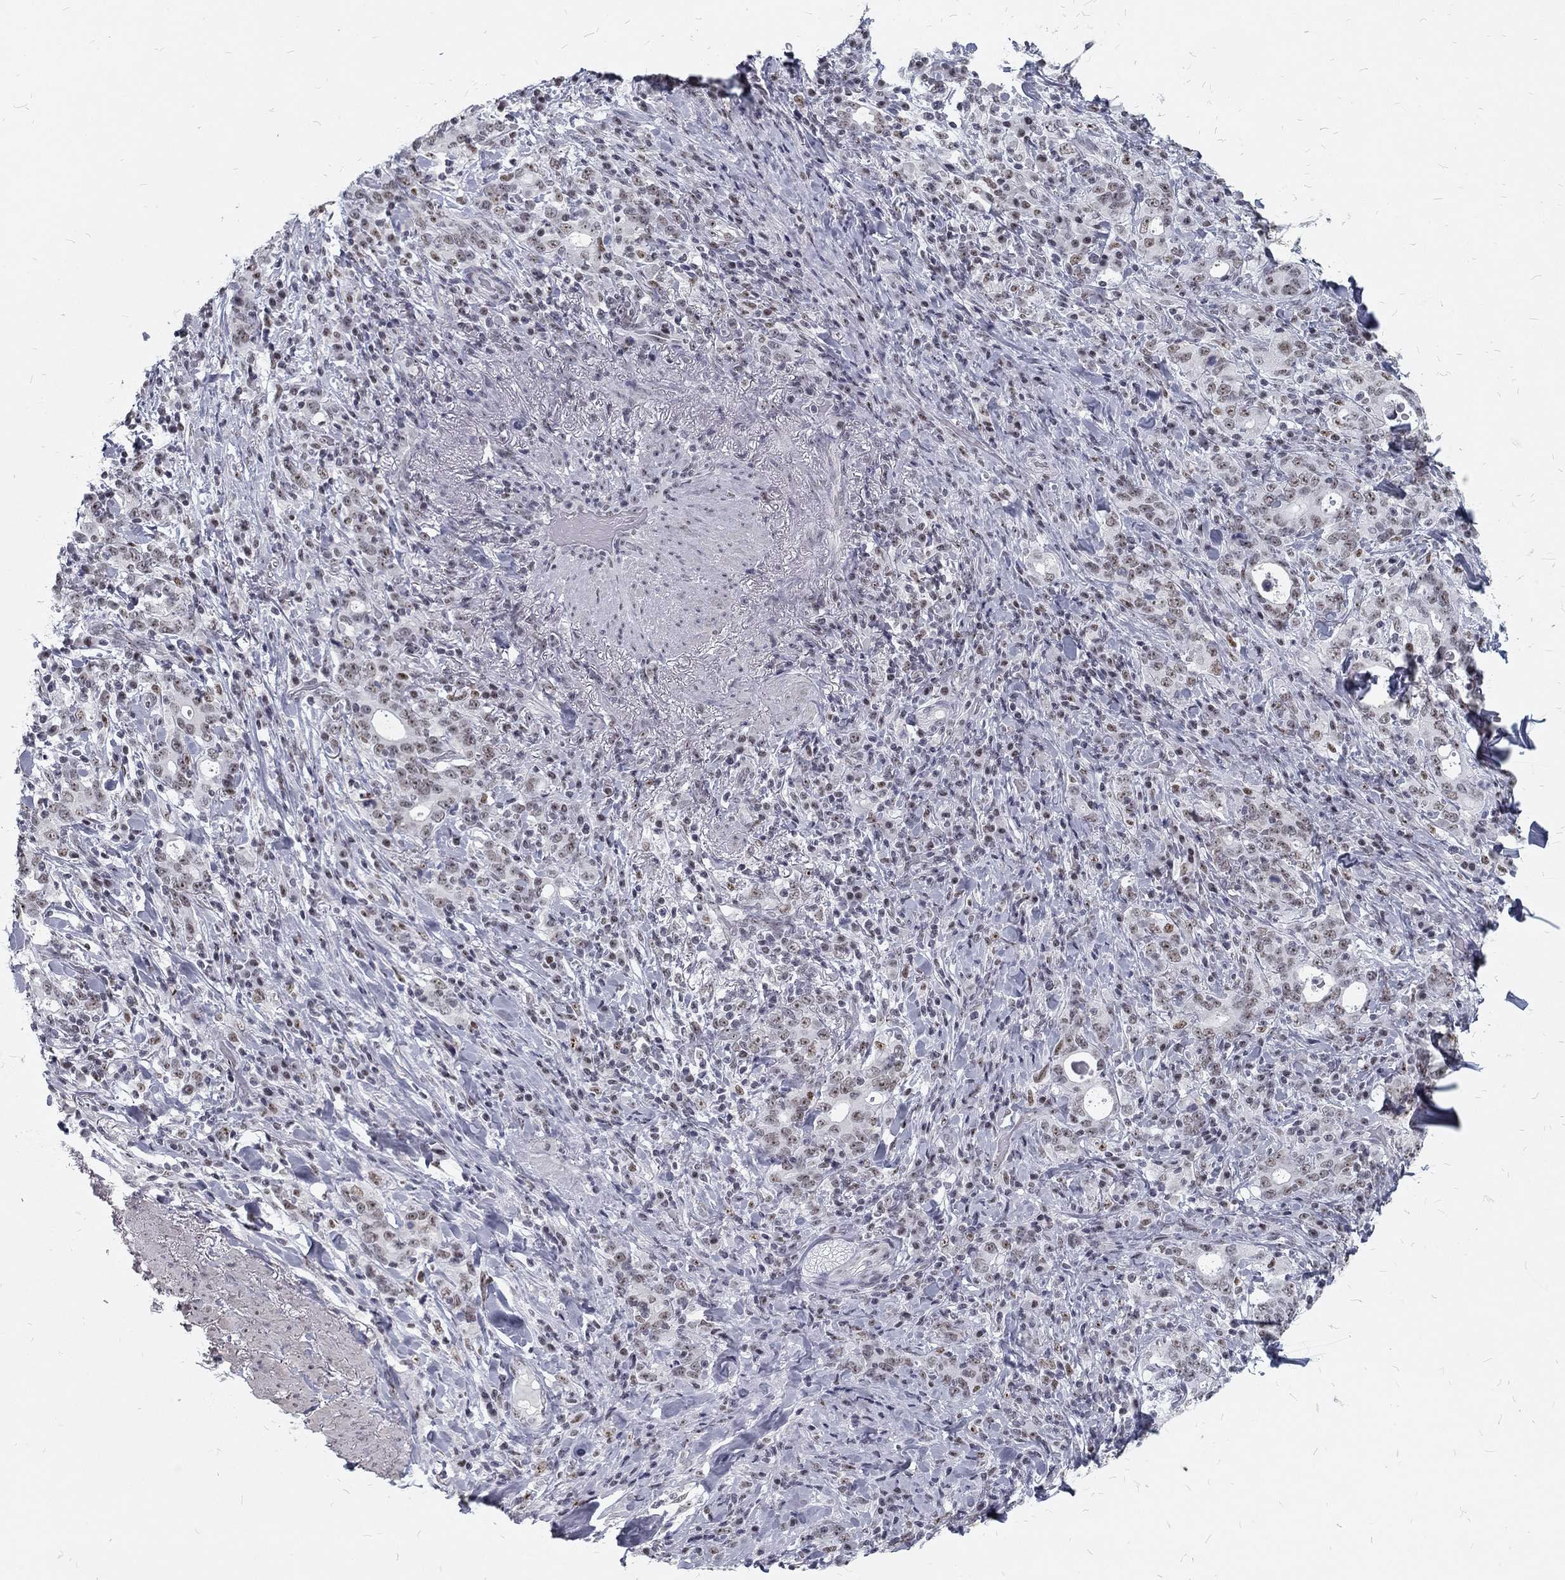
{"staining": {"intensity": "negative", "quantity": "none", "location": "none"}, "tissue": "stomach cancer", "cell_type": "Tumor cells", "image_type": "cancer", "snomed": [{"axis": "morphology", "description": "Adenocarcinoma, NOS"}, {"axis": "topography", "description": "Stomach"}], "caption": "Stomach cancer was stained to show a protein in brown. There is no significant staining in tumor cells.", "gene": "SNORC", "patient": {"sex": "male", "age": 79}}